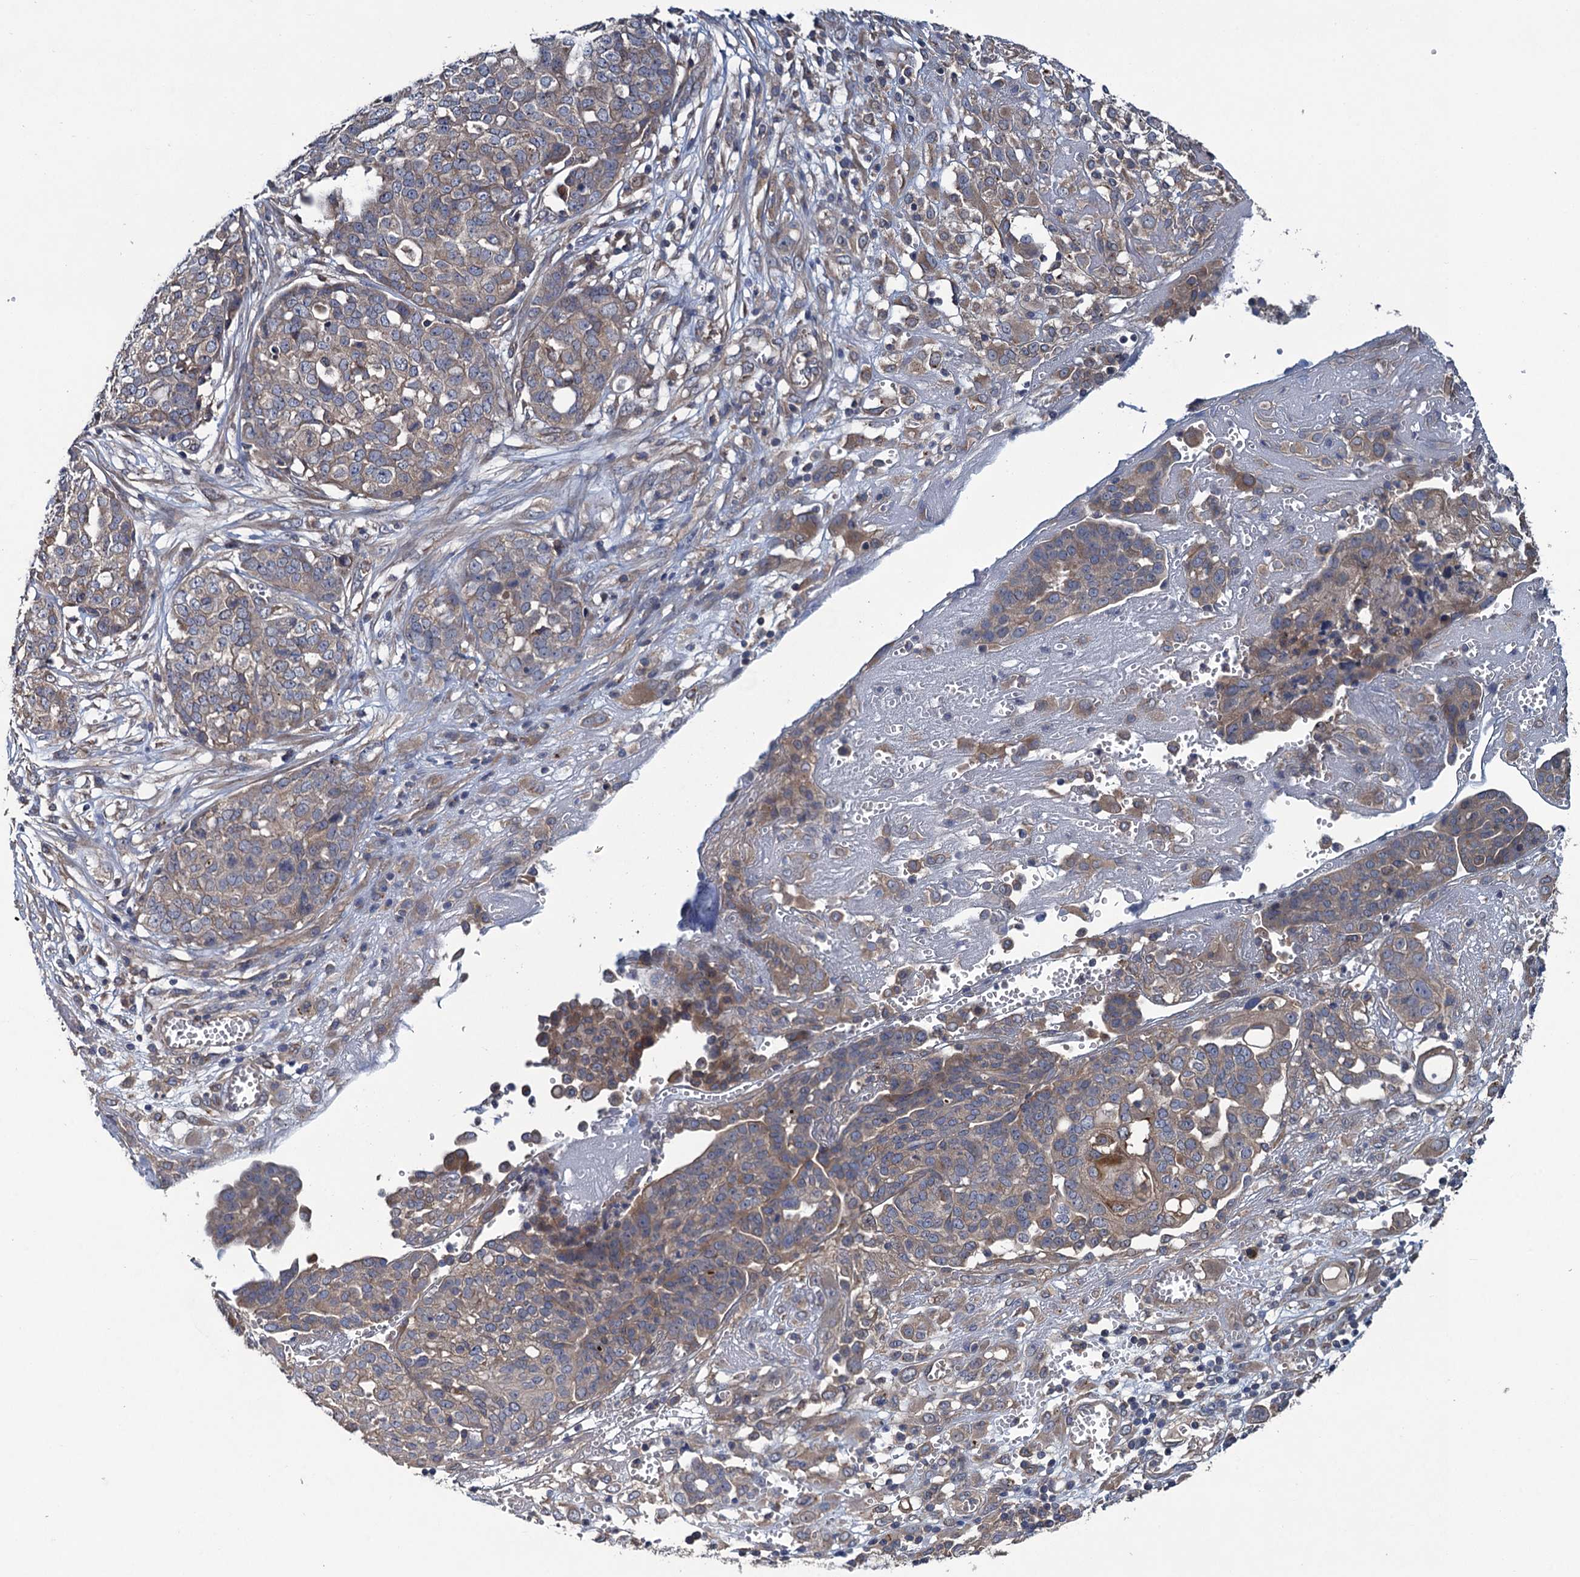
{"staining": {"intensity": "negative", "quantity": "none", "location": "none"}, "tissue": "ovarian cancer", "cell_type": "Tumor cells", "image_type": "cancer", "snomed": [{"axis": "morphology", "description": "Cystadenocarcinoma, serous, NOS"}, {"axis": "topography", "description": "Soft tissue"}, {"axis": "topography", "description": "Ovary"}], "caption": "The image shows no significant positivity in tumor cells of serous cystadenocarcinoma (ovarian). (Stains: DAB (3,3'-diaminobenzidine) IHC with hematoxylin counter stain, Microscopy: brightfield microscopy at high magnification).", "gene": "CNTN5", "patient": {"sex": "female", "age": 57}}